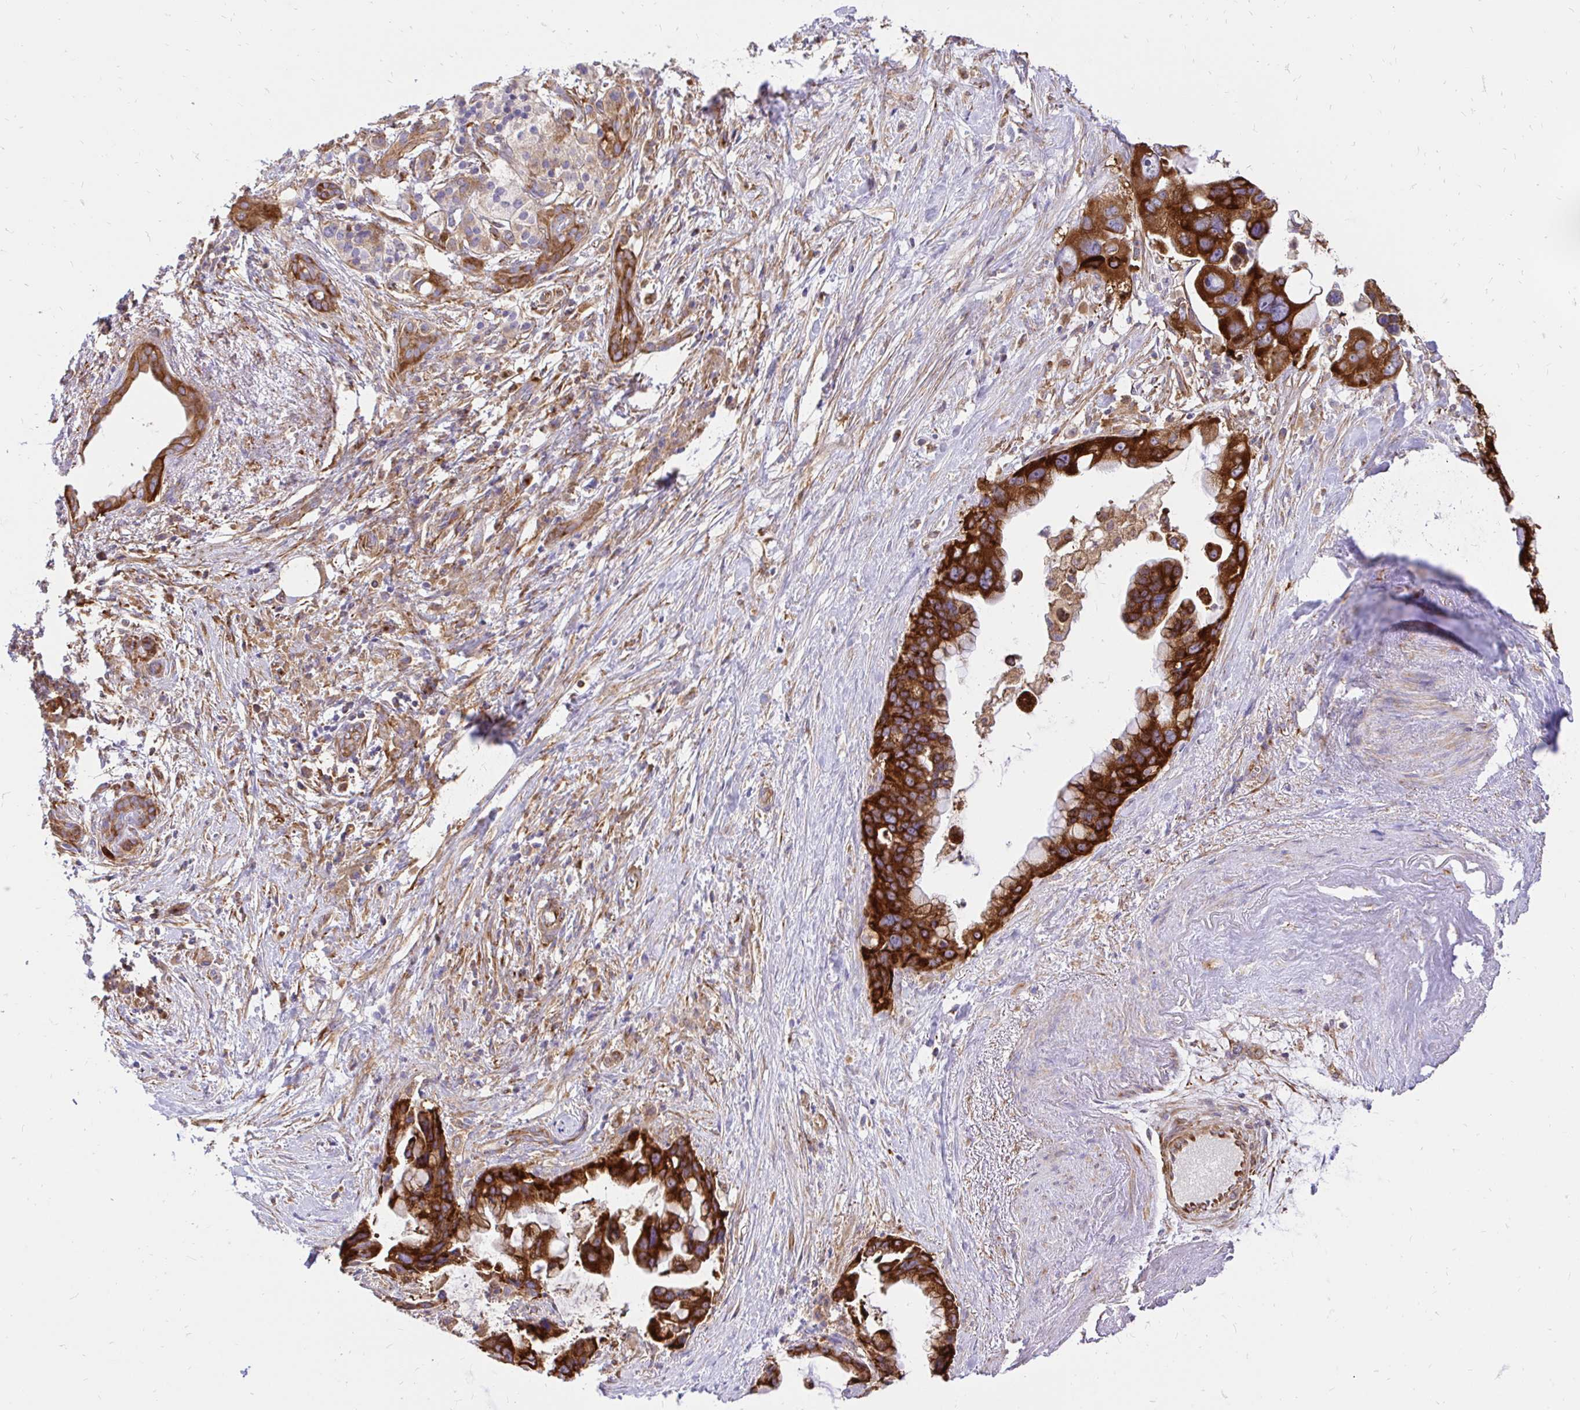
{"staining": {"intensity": "strong", "quantity": ">75%", "location": "cytoplasmic/membranous"}, "tissue": "pancreatic cancer", "cell_type": "Tumor cells", "image_type": "cancer", "snomed": [{"axis": "morphology", "description": "Adenocarcinoma, NOS"}, {"axis": "topography", "description": "Pancreas"}], "caption": "Brown immunohistochemical staining in human pancreatic cancer reveals strong cytoplasmic/membranous positivity in about >75% of tumor cells.", "gene": "ABCB10", "patient": {"sex": "female", "age": 83}}